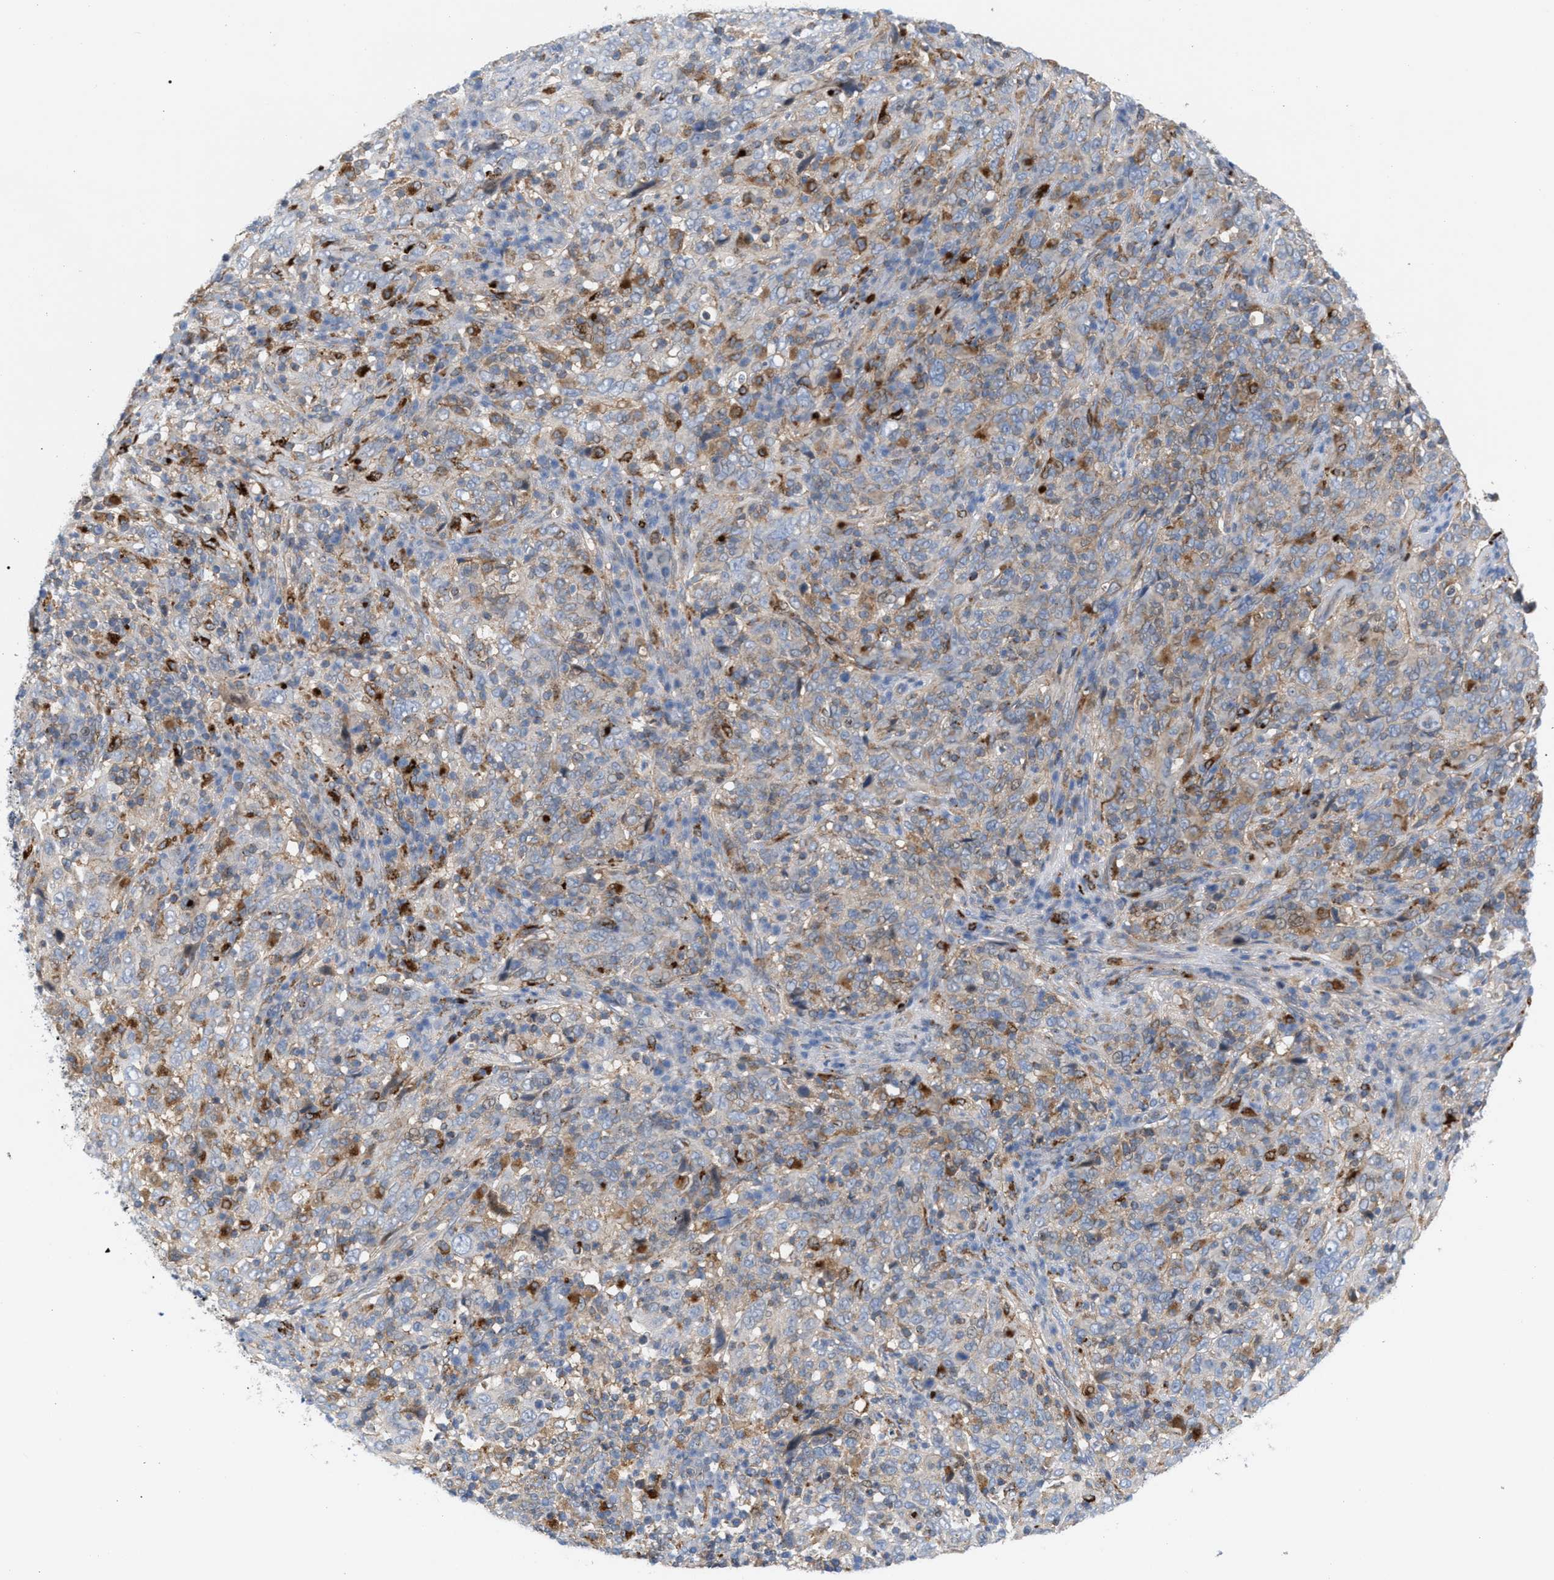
{"staining": {"intensity": "weak", "quantity": ">75%", "location": "cytoplasmic/membranous"}, "tissue": "cervical cancer", "cell_type": "Tumor cells", "image_type": "cancer", "snomed": [{"axis": "morphology", "description": "Squamous cell carcinoma, NOS"}, {"axis": "topography", "description": "Cervix"}], "caption": "A low amount of weak cytoplasmic/membranous positivity is appreciated in about >75% of tumor cells in cervical squamous cell carcinoma tissue.", "gene": "MBTD1", "patient": {"sex": "female", "age": 46}}